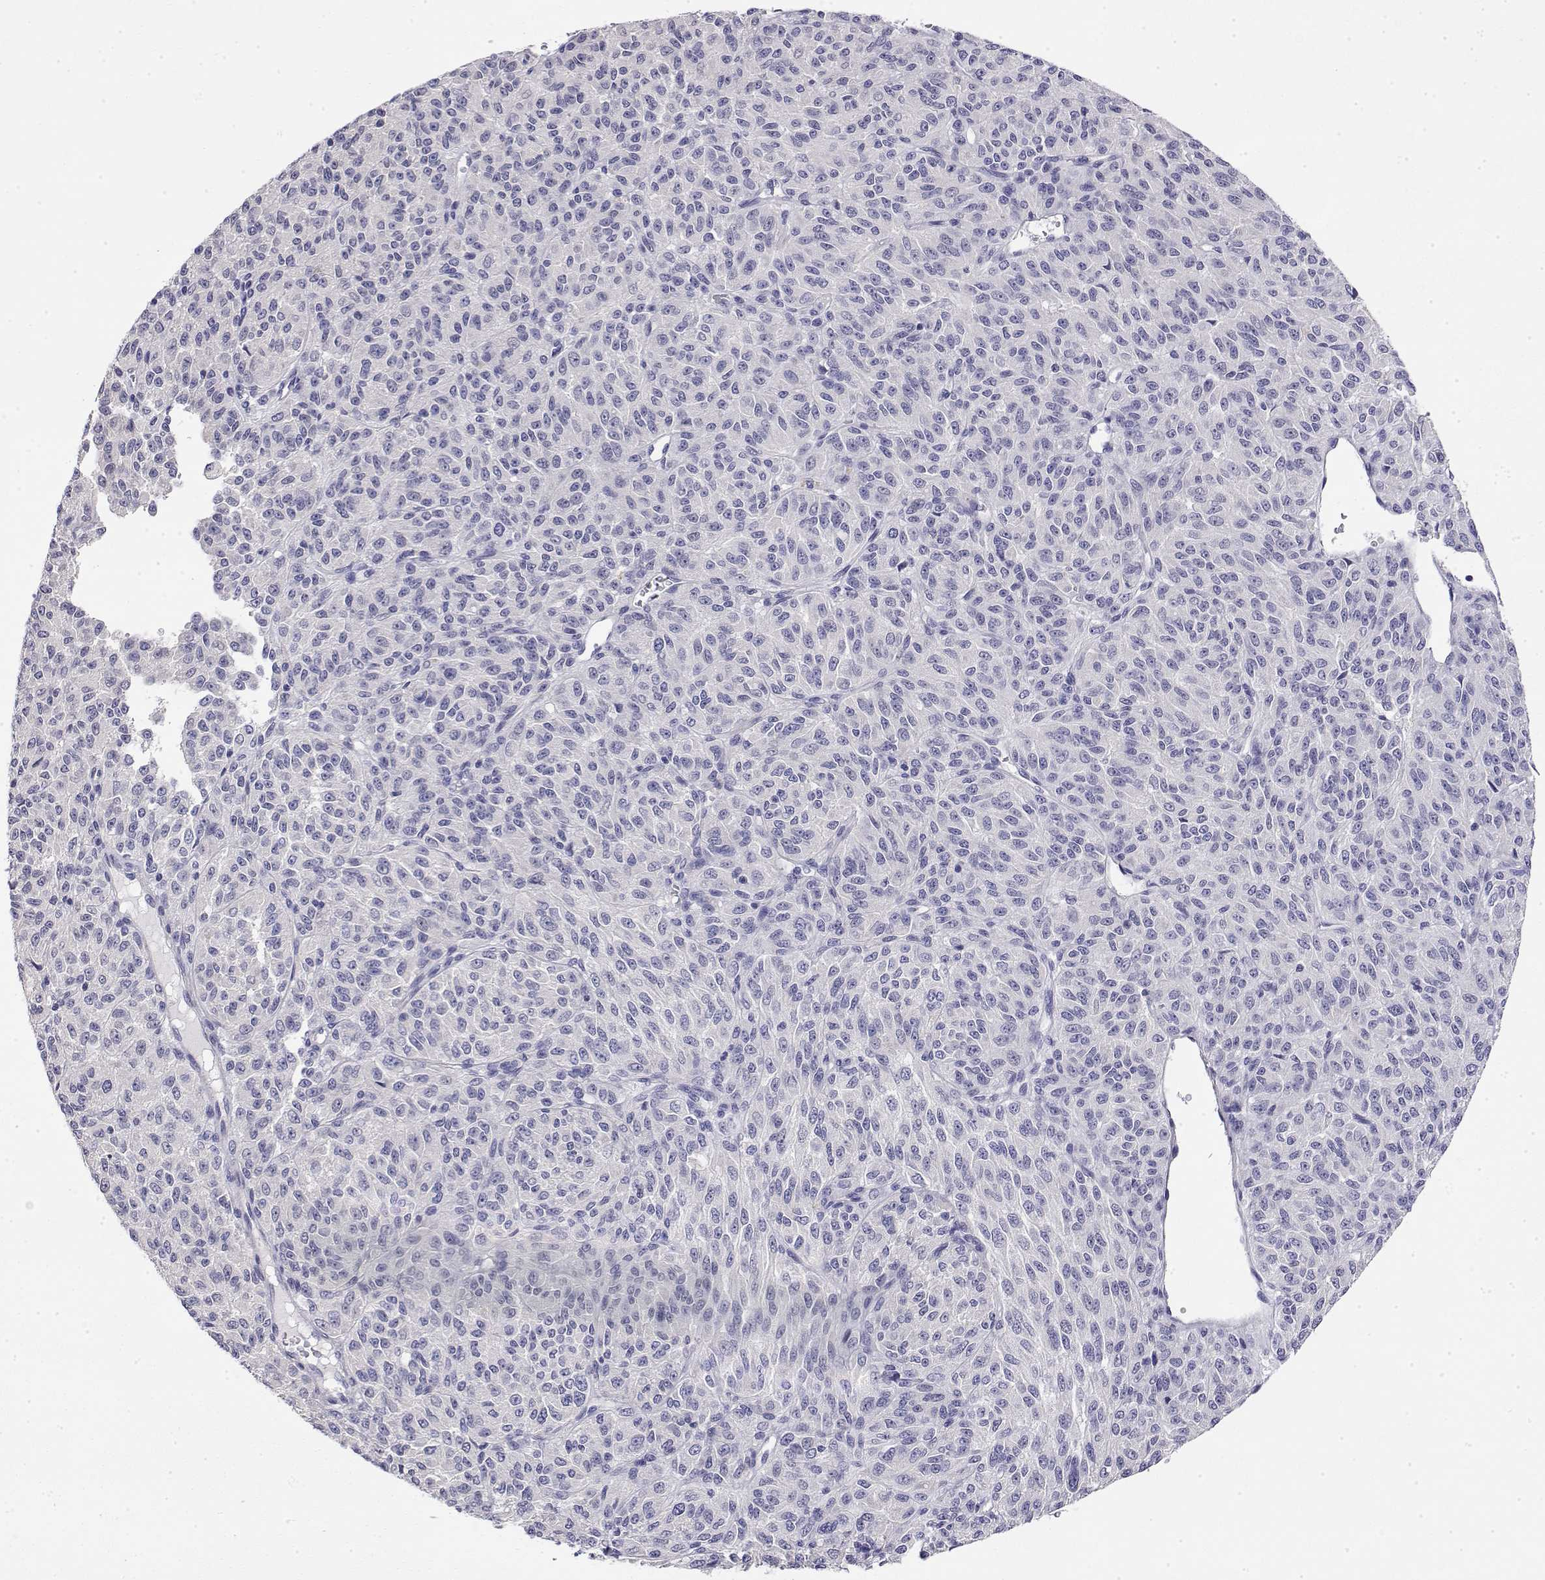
{"staining": {"intensity": "negative", "quantity": "none", "location": "none"}, "tissue": "melanoma", "cell_type": "Tumor cells", "image_type": "cancer", "snomed": [{"axis": "morphology", "description": "Malignant melanoma, Metastatic site"}, {"axis": "topography", "description": "Brain"}], "caption": "Immunohistochemical staining of human malignant melanoma (metastatic site) shows no significant expression in tumor cells.", "gene": "LY6D", "patient": {"sex": "female", "age": 56}}